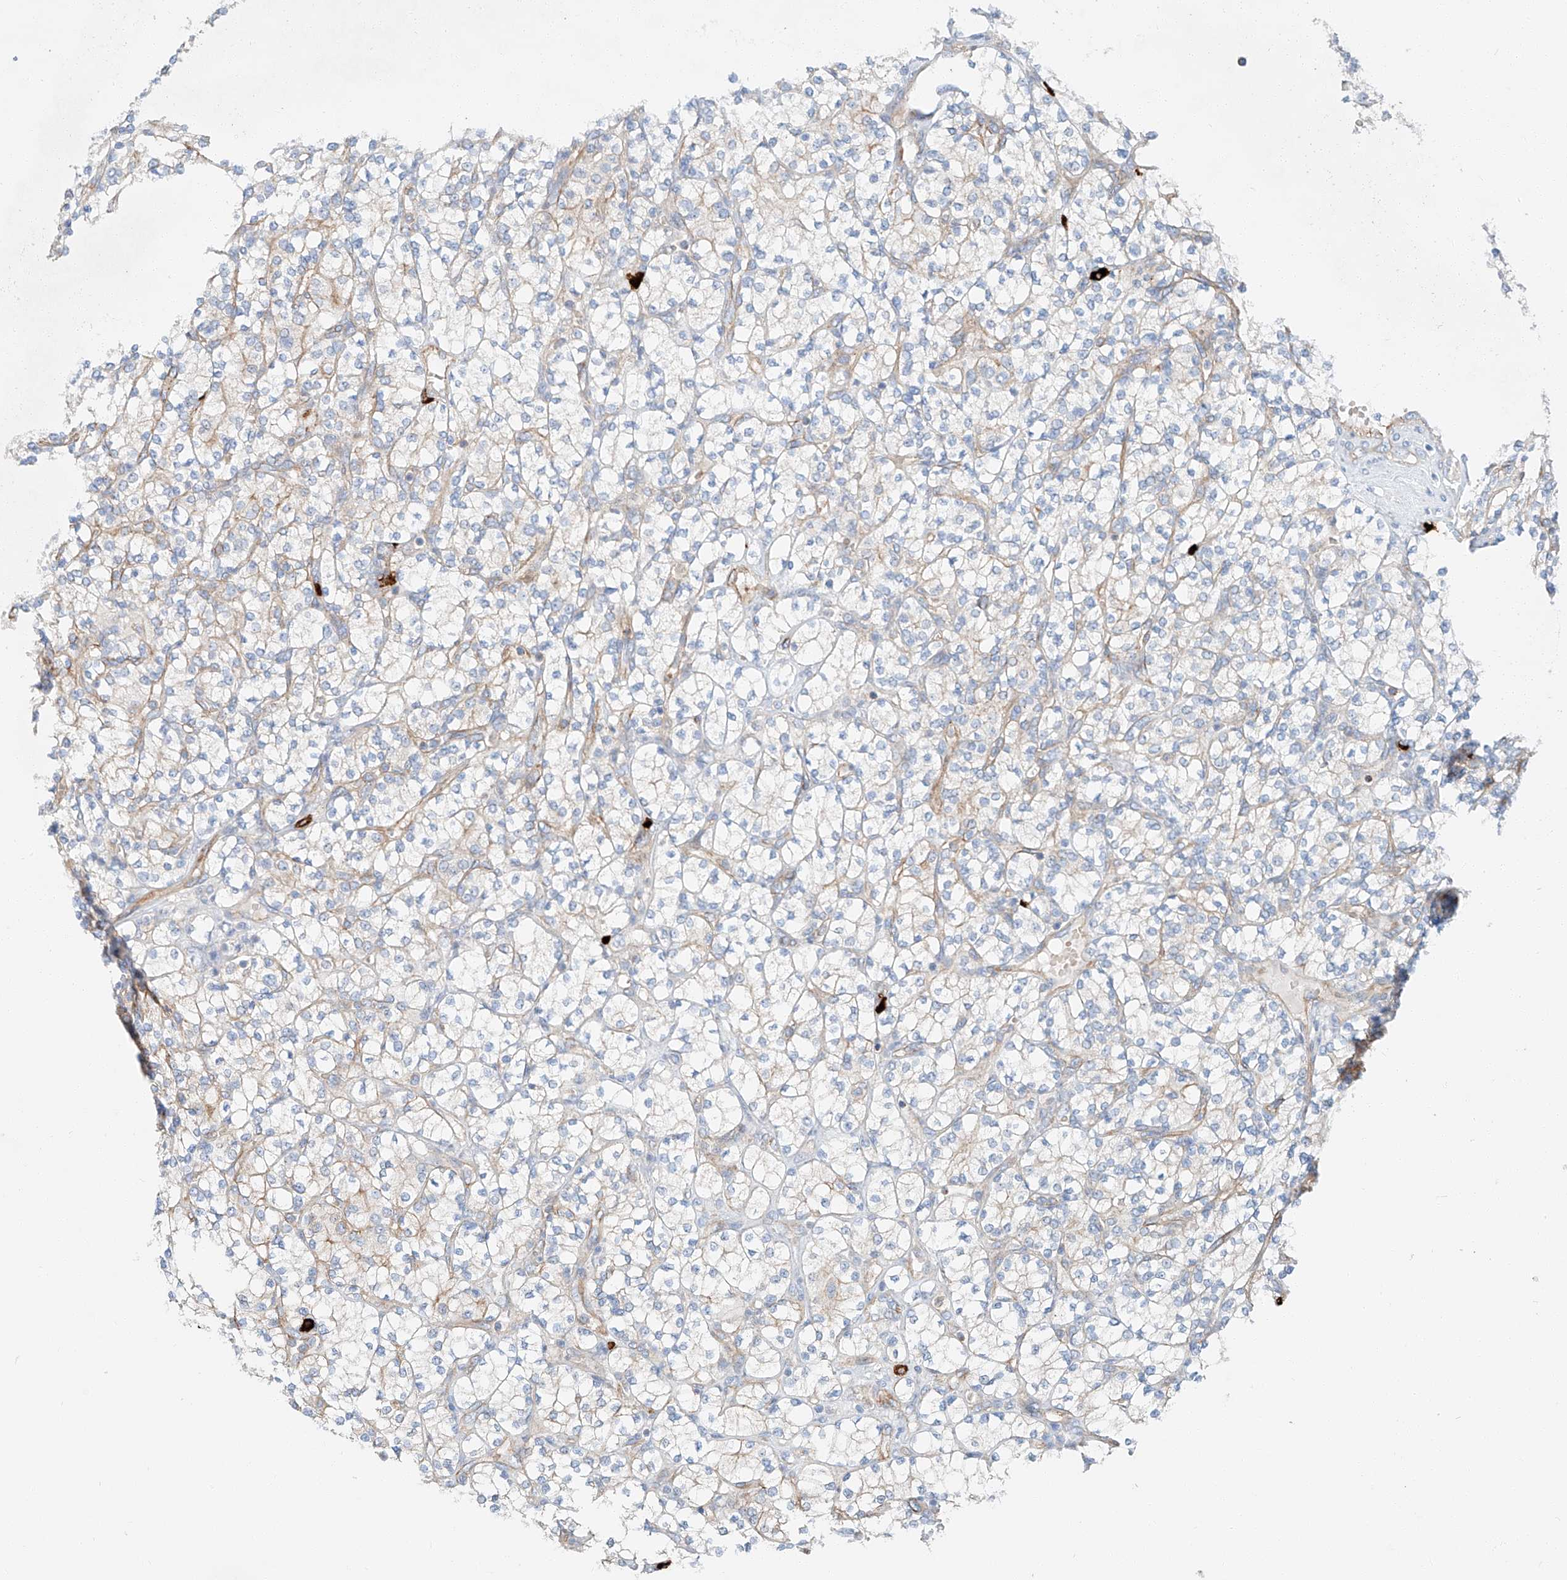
{"staining": {"intensity": "weak", "quantity": "<25%", "location": "cytoplasmic/membranous"}, "tissue": "renal cancer", "cell_type": "Tumor cells", "image_type": "cancer", "snomed": [{"axis": "morphology", "description": "Adenocarcinoma, NOS"}, {"axis": "topography", "description": "Kidney"}], "caption": "This is an immunohistochemistry (IHC) micrograph of human renal adenocarcinoma. There is no expression in tumor cells.", "gene": "MINDY4", "patient": {"sex": "male", "age": 77}}